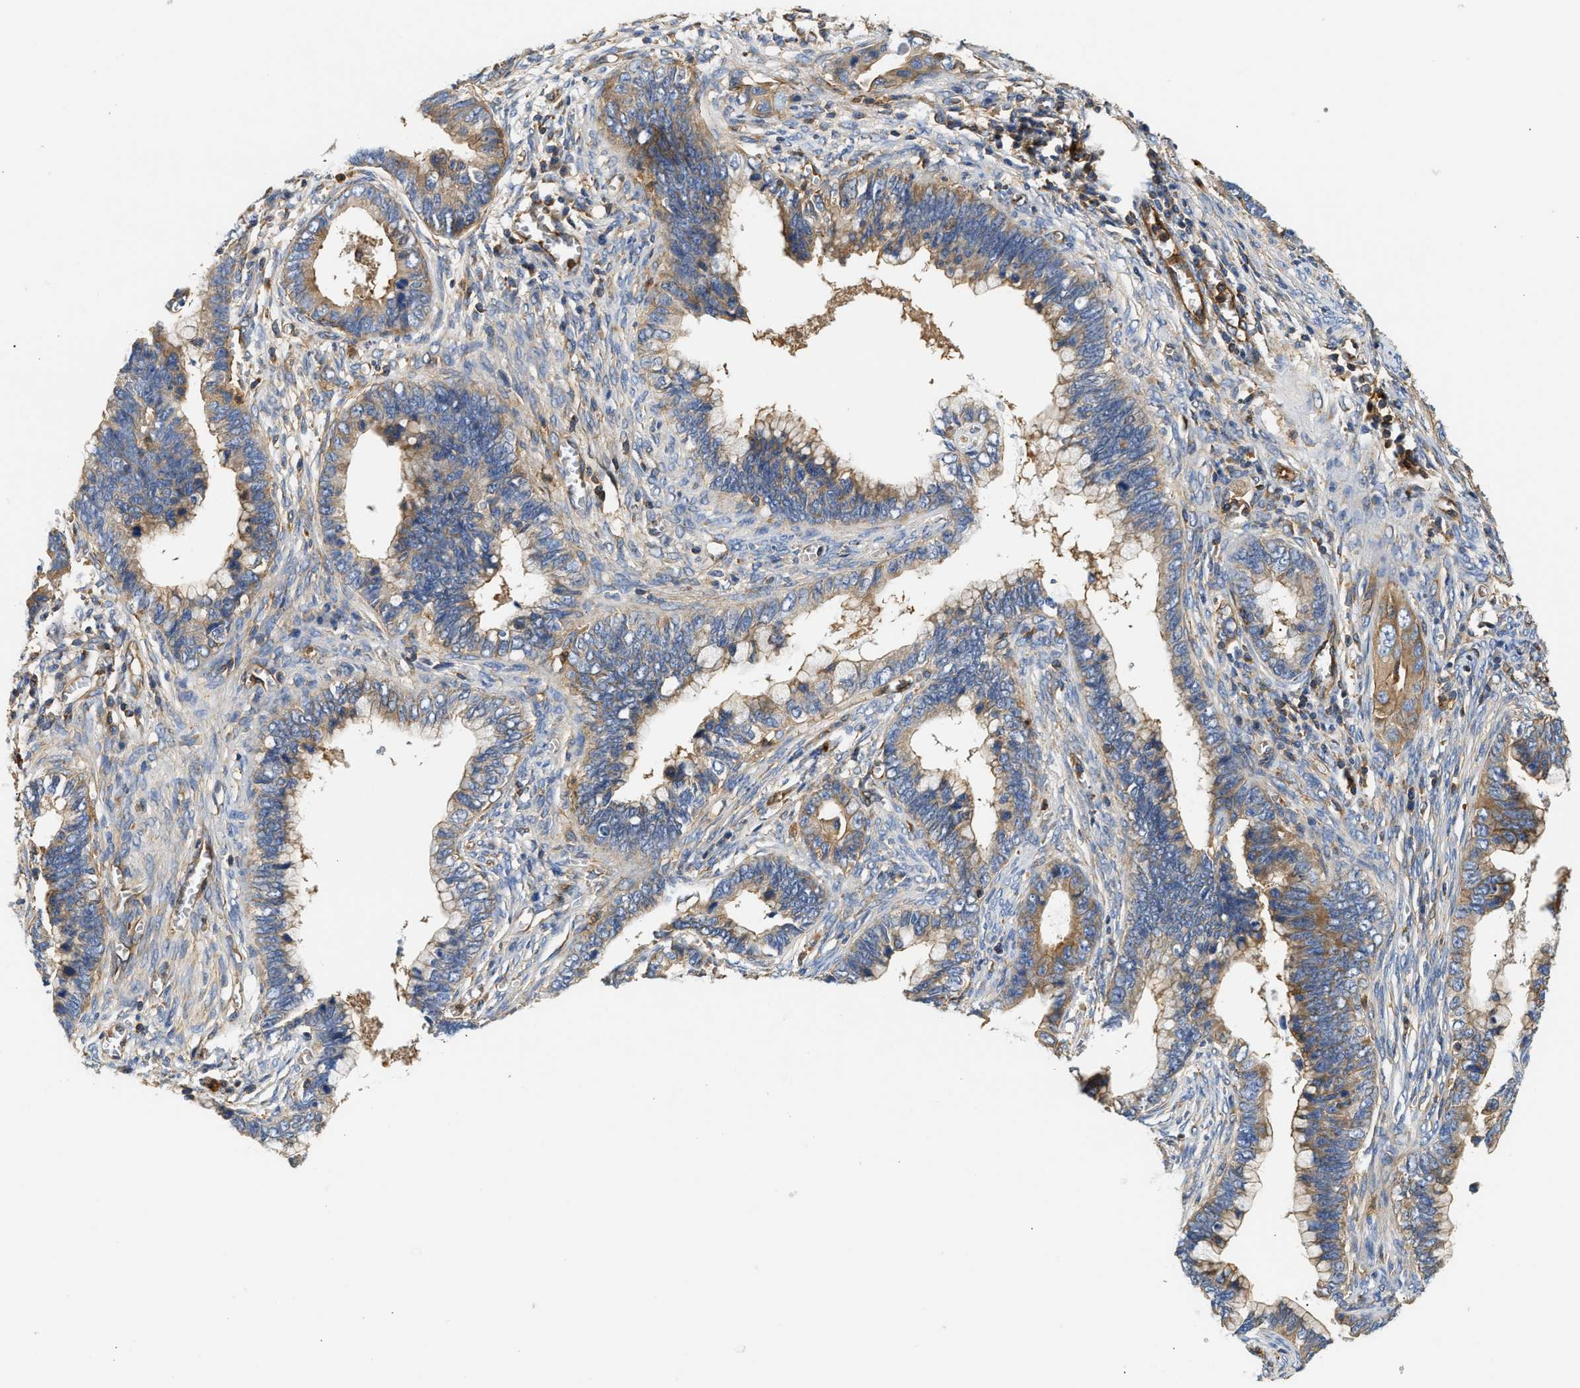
{"staining": {"intensity": "moderate", "quantity": ">75%", "location": "cytoplasmic/membranous"}, "tissue": "cervical cancer", "cell_type": "Tumor cells", "image_type": "cancer", "snomed": [{"axis": "morphology", "description": "Adenocarcinoma, NOS"}, {"axis": "topography", "description": "Cervix"}], "caption": "The immunohistochemical stain labels moderate cytoplasmic/membranous positivity in tumor cells of cervical adenocarcinoma tissue.", "gene": "SAMD9L", "patient": {"sex": "female", "age": 44}}